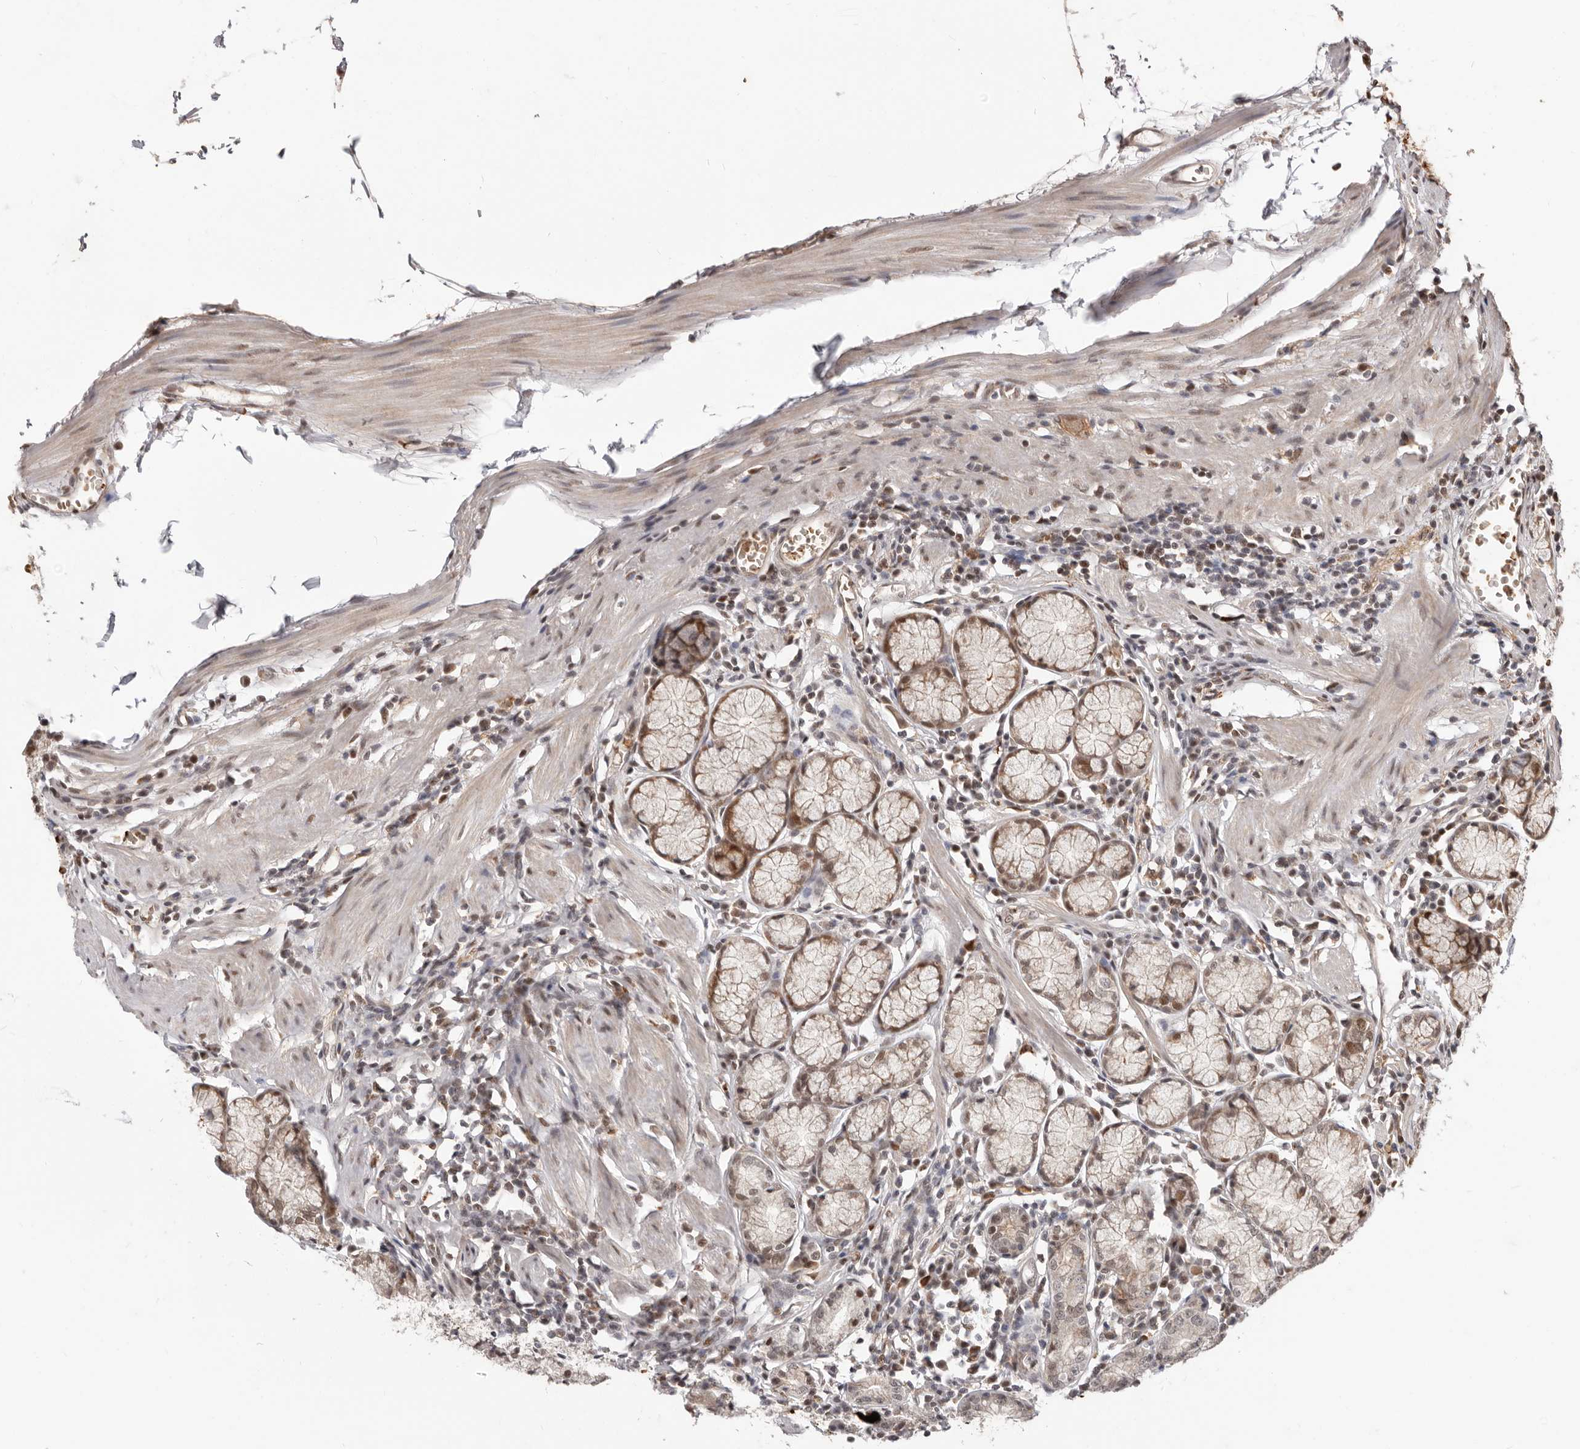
{"staining": {"intensity": "moderate", "quantity": "25%-75%", "location": "cytoplasmic/membranous,nuclear"}, "tissue": "stomach", "cell_type": "Glandular cells", "image_type": "normal", "snomed": [{"axis": "morphology", "description": "Normal tissue, NOS"}, {"axis": "topography", "description": "Stomach"}], "caption": "Brown immunohistochemical staining in unremarkable human stomach reveals moderate cytoplasmic/membranous,nuclear expression in about 25%-75% of glandular cells.", "gene": "NCOA3", "patient": {"sex": "male", "age": 55}}